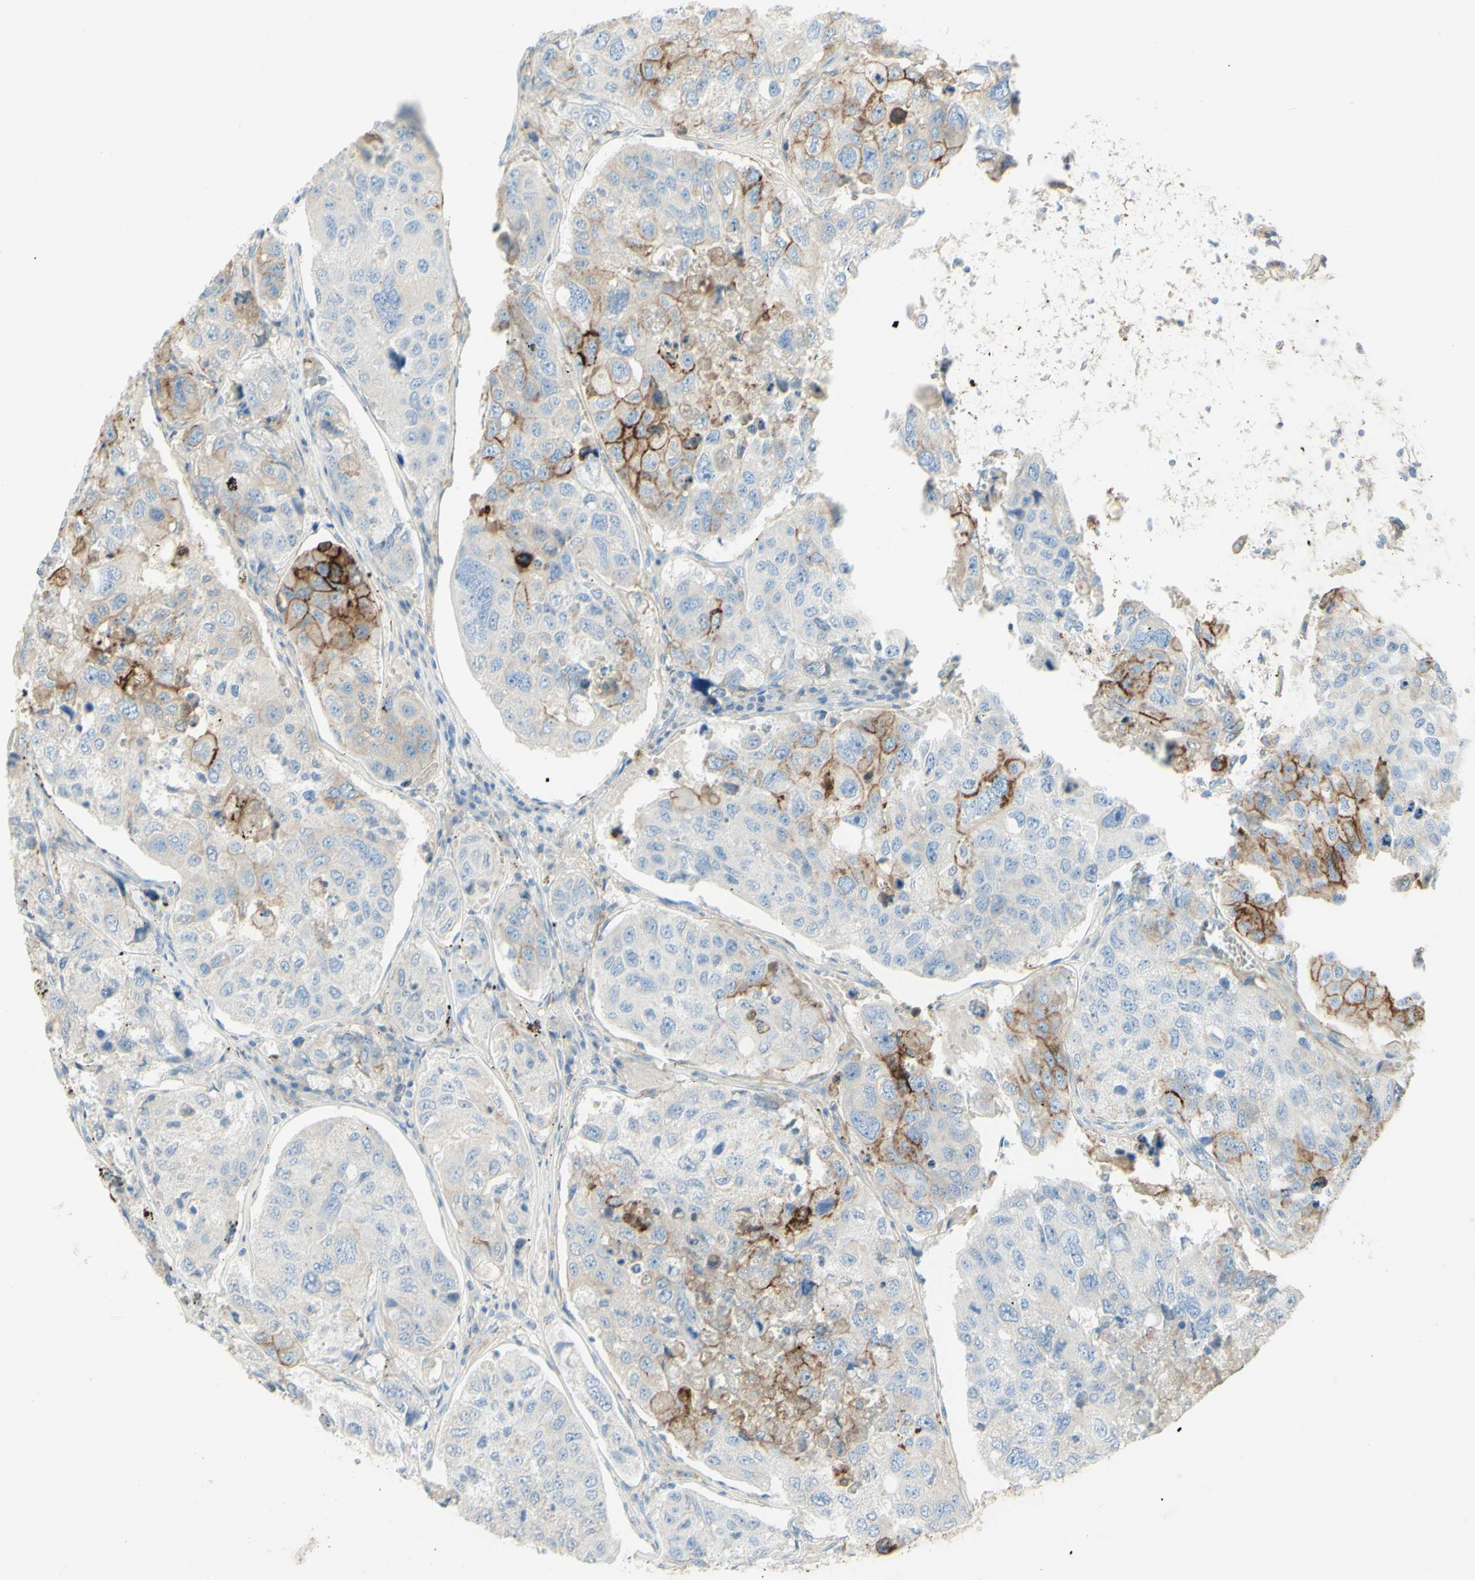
{"staining": {"intensity": "strong", "quantity": "<25%", "location": "cytoplasmic/membranous"}, "tissue": "urothelial cancer", "cell_type": "Tumor cells", "image_type": "cancer", "snomed": [{"axis": "morphology", "description": "Urothelial carcinoma, High grade"}, {"axis": "topography", "description": "Lymph node"}, {"axis": "topography", "description": "Urinary bladder"}], "caption": "Brown immunohistochemical staining in urothelial cancer shows strong cytoplasmic/membranous staining in about <25% of tumor cells. Immunohistochemistry stains the protein in brown and the nuclei are stained blue.", "gene": "ALCAM", "patient": {"sex": "male", "age": 51}}